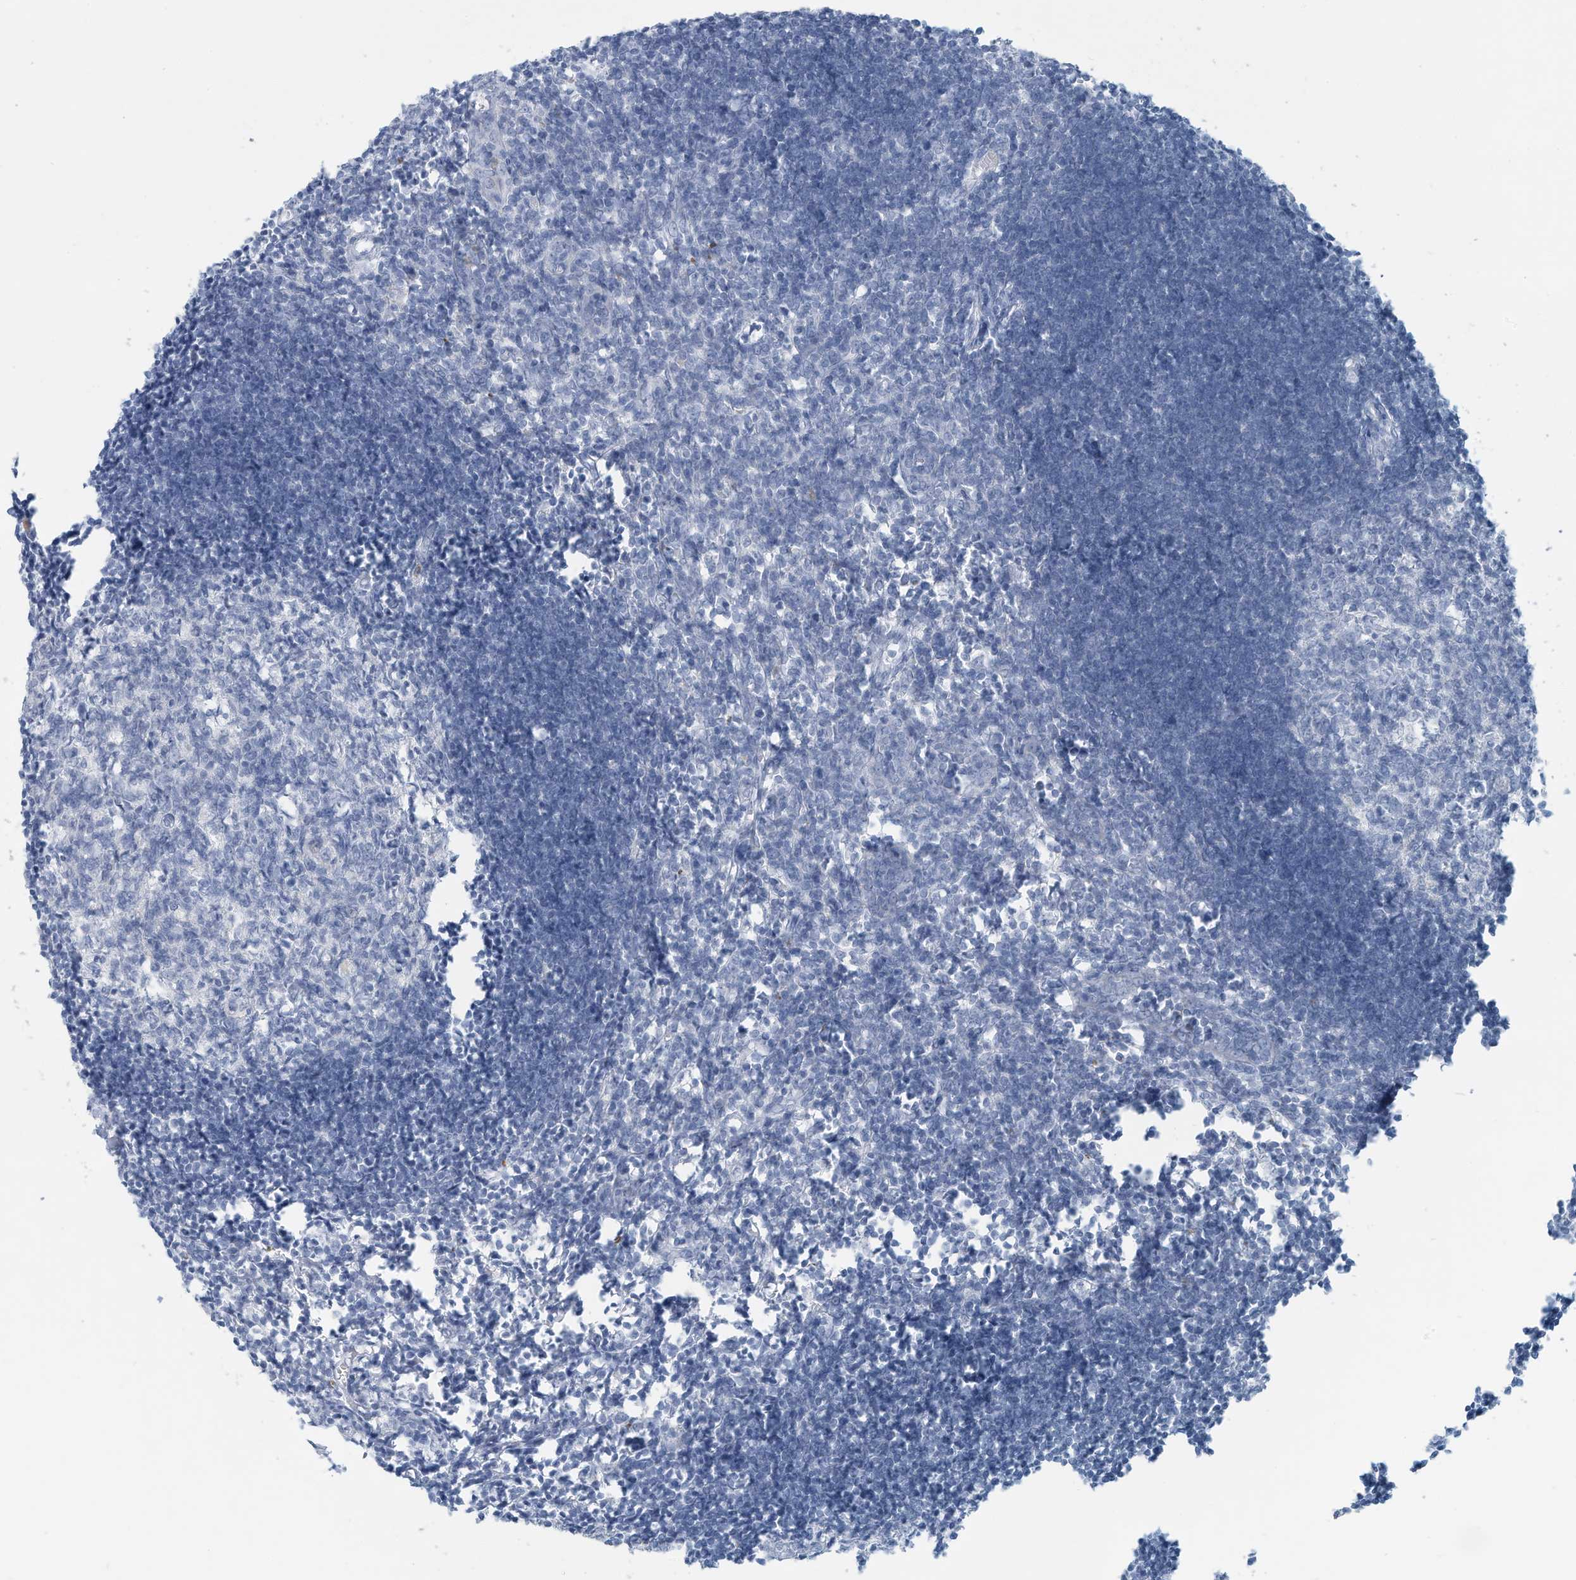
{"staining": {"intensity": "negative", "quantity": "none", "location": "none"}, "tissue": "lymph node", "cell_type": "Germinal center cells", "image_type": "normal", "snomed": [{"axis": "morphology", "description": "Normal tissue, NOS"}, {"axis": "morphology", "description": "Malignant melanoma, Metastatic site"}, {"axis": "topography", "description": "Lymph node"}], "caption": "Immunohistochemical staining of benign lymph node shows no significant positivity in germinal center cells. (Stains: DAB (3,3'-diaminobenzidine) IHC with hematoxylin counter stain, Microscopy: brightfield microscopy at high magnification).", "gene": "ERI2", "patient": {"sex": "male", "age": 41}}